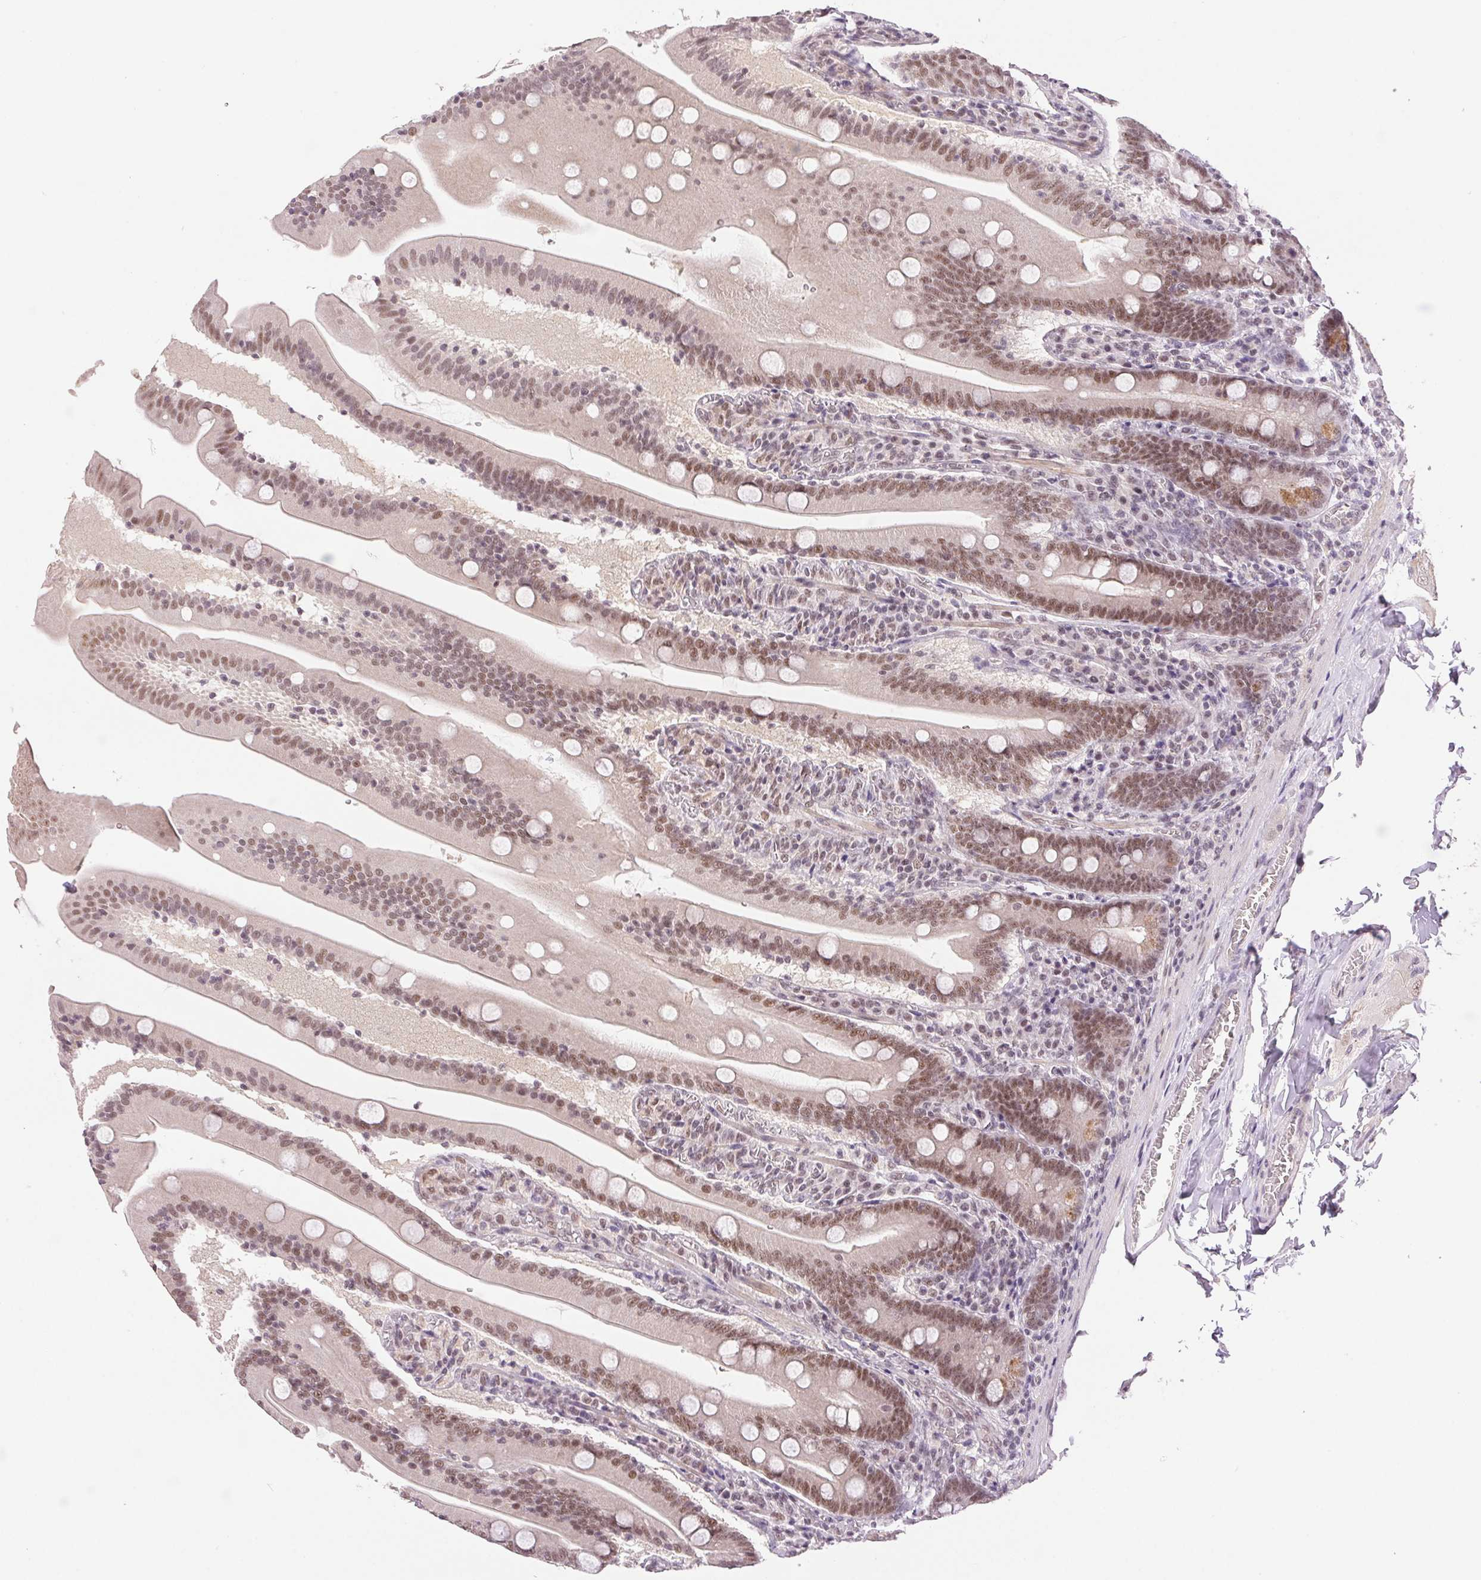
{"staining": {"intensity": "moderate", "quantity": ">75%", "location": "nuclear"}, "tissue": "small intestine", "cell_type": "Glandular cells", "image_type": "normal", "snomed": [{"axis": "morphology", "description": "Normal tissue, NOS"}, {"axis": "topography", "description": "Small intestine"}], "caption": "Small intestine stained with immunohistochemistry (IHC) demonstrates moderate nuclear expression in about >75% of glandular cells.", "gene": "PRPF18", "patient": {"sex": "male", "age": 37}}